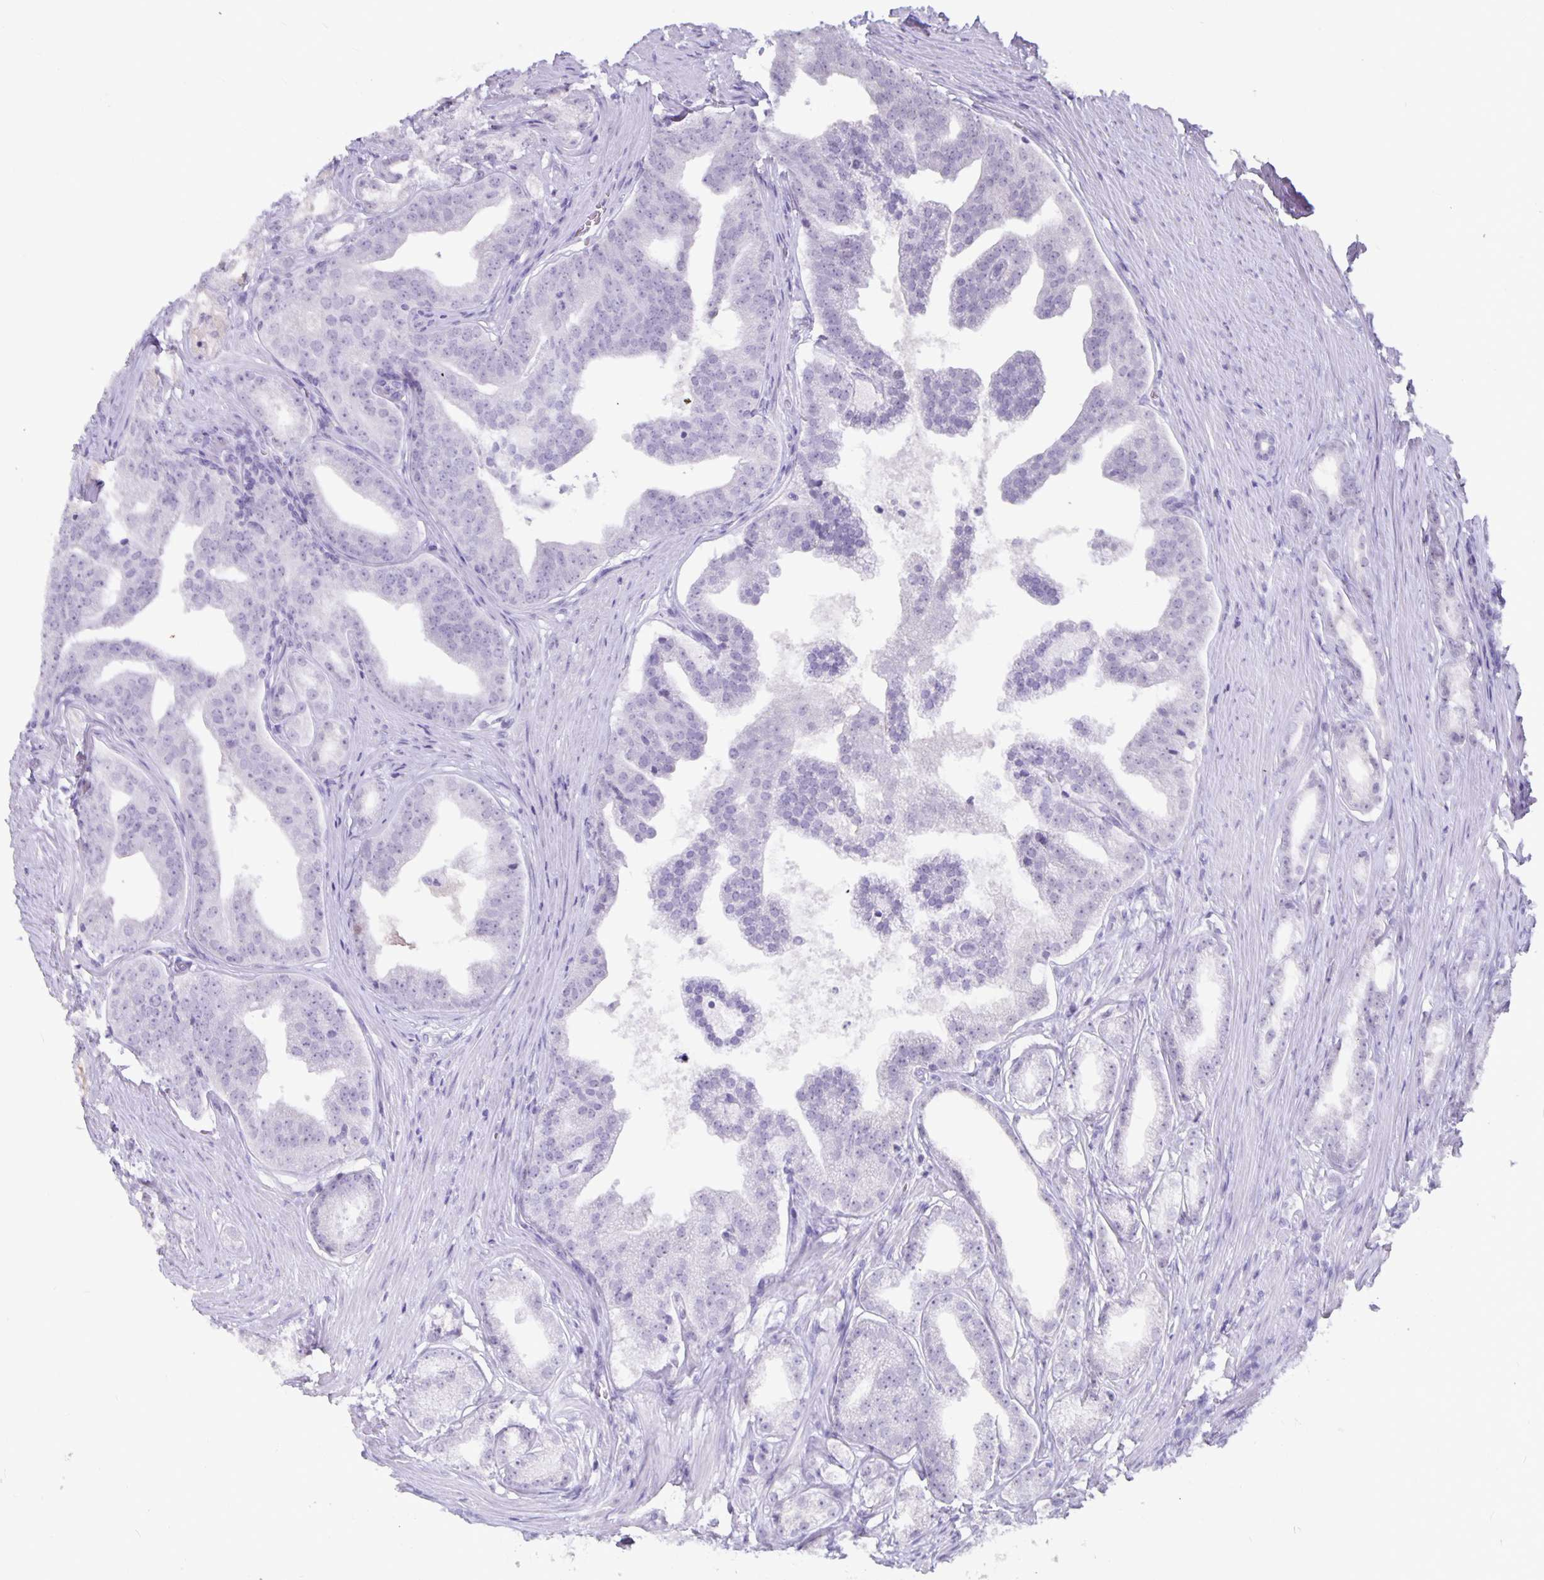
{"staining": {"intensity": "negative", "quantity": "none", "location": "none"}, "tissue": "prostate cancer", "cell_type": "Tumor cells", "image_type": "cancer", "snomed": [{"axis": "morphology", "description": "Adenocarcinoma, Low grade"}, {"axis": "topography", "description": "Prostate"}], "caption": "IHC image of neoplastic tissue: human prostate cancer (low-grade adenocarcinoma) stained with DAB shows no significant protein positivity in tumor cells.", "gene": "OLIG2", "patient": {"sex": "male", "age": 65}}